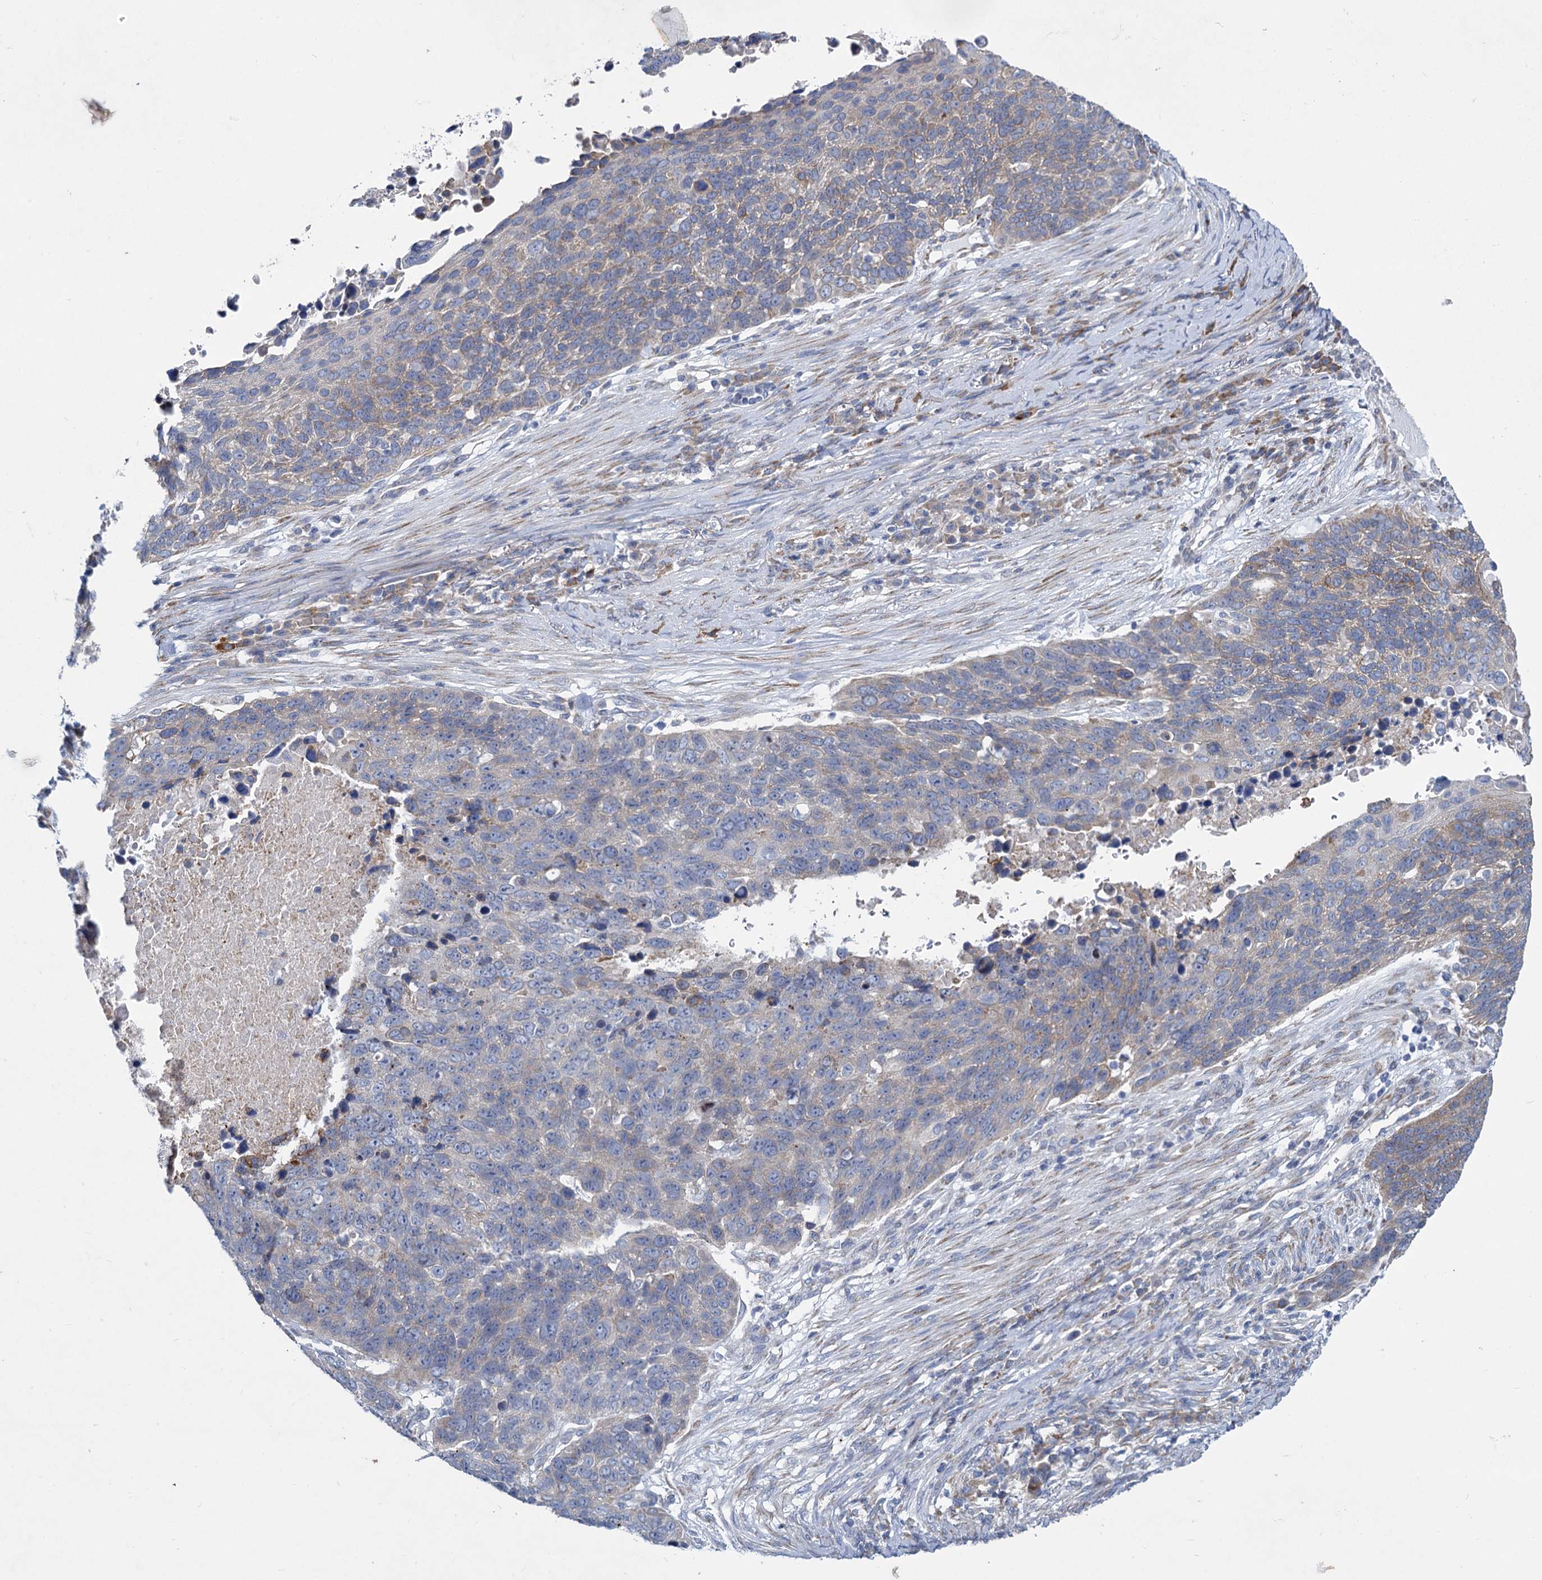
{"staining": {"intensity": "weak", "quantity": "<25%", "location": "cytoplasmic/membranous"}, "tissue": "lung cancer", "cell_type": "Tumor cells", "image_type": "cancer", "snomed": [{"axis": "morphology", "description": "Normal tissue, NOS"}, {"axis": "morphology", "description": "Squamous cell carcinoma, NOS"}, {"axis": "topography", "description": "Lymph node"}, {"axis": "topography", "description": "Lung"}], "caption": "High magnification brightfield microscopy of lung cancer stained with DAB (brown) and counterstained with hematoxylin (blue): tumor cells show no significant positivity.", "gene": "PRSS35", "patient": {"sex": "male", "age": 66}}